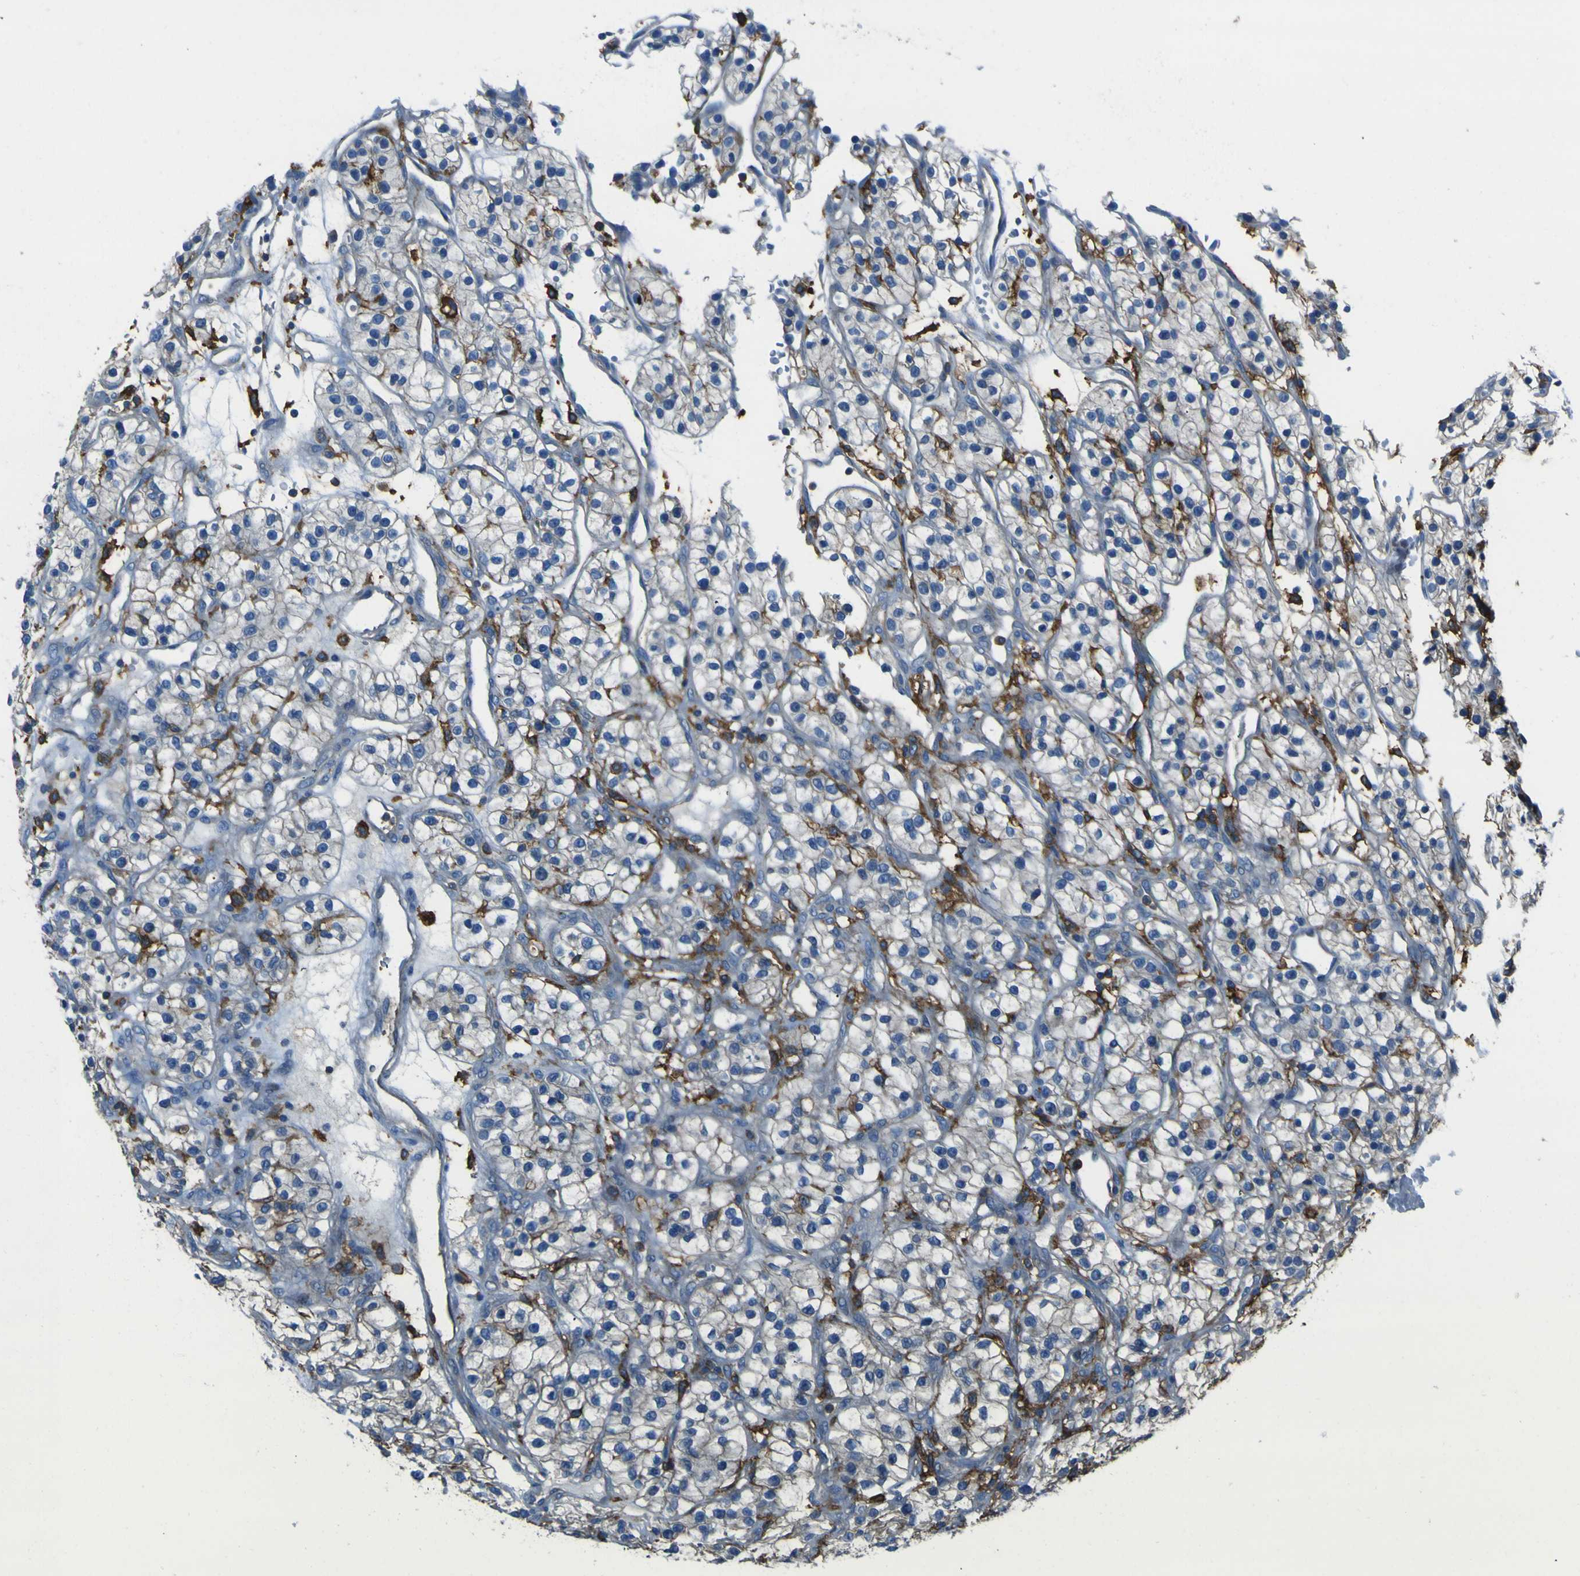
{"staining": {"intensity": "negative", "quantity": "none", "location": "none"}, "tissue": "renal cancer", "cell_type": "Tumor cells", "image_type": "cancer", "snomed": [{"axis": "morphology", "description": "Adenocarcinoma, NOS"}, {"axis": "topography", "description": "Kidney"}], "caption": "Tumor cells show no significant positivity in renal cancer. (DAB immunohistochemistry with hematoxylin counter stain).", "gene": "LAIR1", "patient": {"sex": "female", "age": 57}}